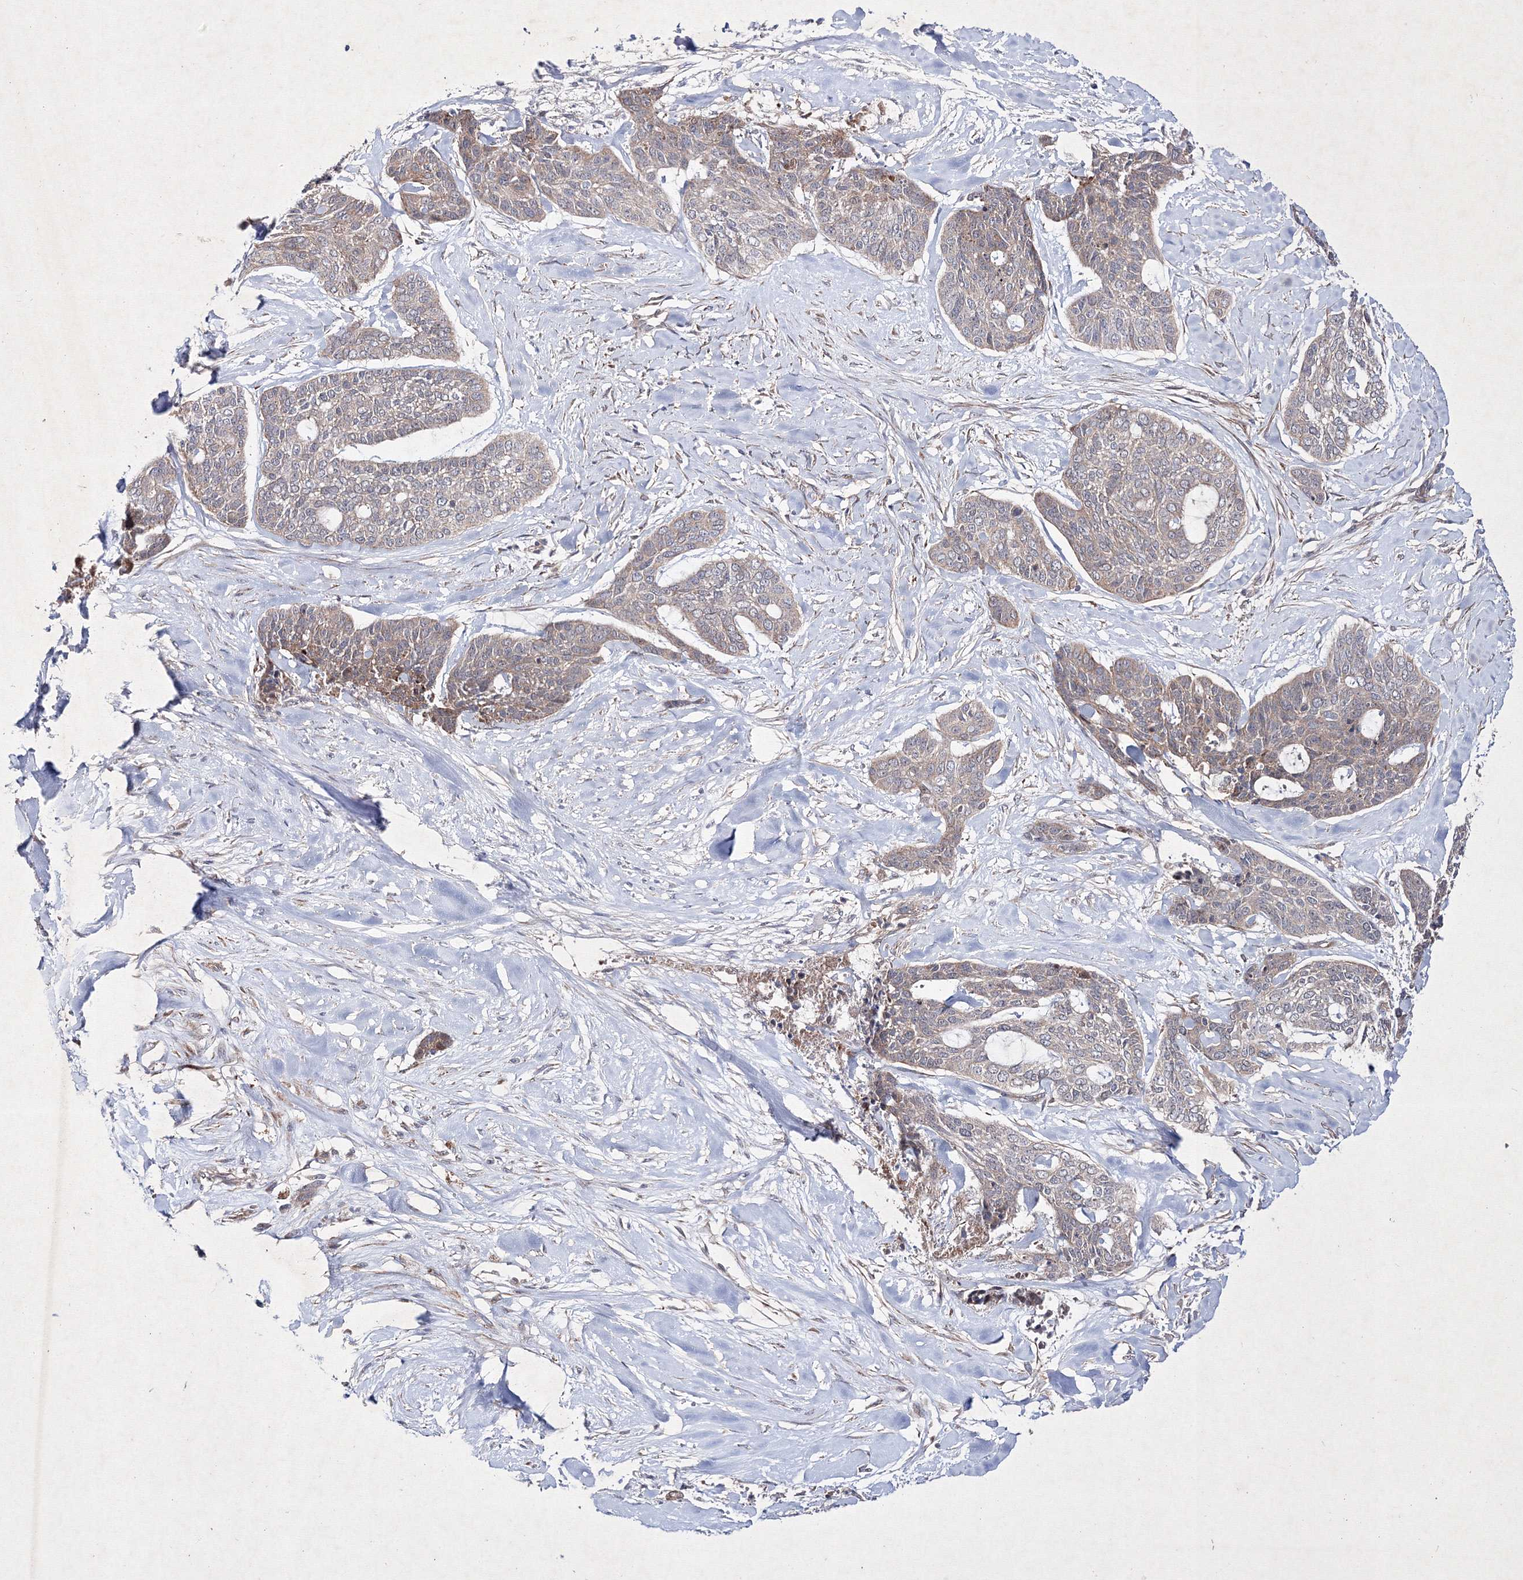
{"staining": {"intensity": "weak", "quantity": ">75%", "location": "cytoplasmic/membranous"}, "tissue": "skin cancer", "cell_type": "Tumor cells", "image_type": "cancer", "snomed": [{"axis": "morphology", "description": "Basal cell carcinoma"}, {"axis": "topography", "description": "Skin"}], "caption": "Immunohistochemistry (DAB) staining of human skin cancer (basal cell carcinoma) demonstrates weak cytoplasmic/membranous protein expression in approximately >75% of tumor cells.", "gene": "GFM1", "patient": {"sex": "female", "age": 64}}